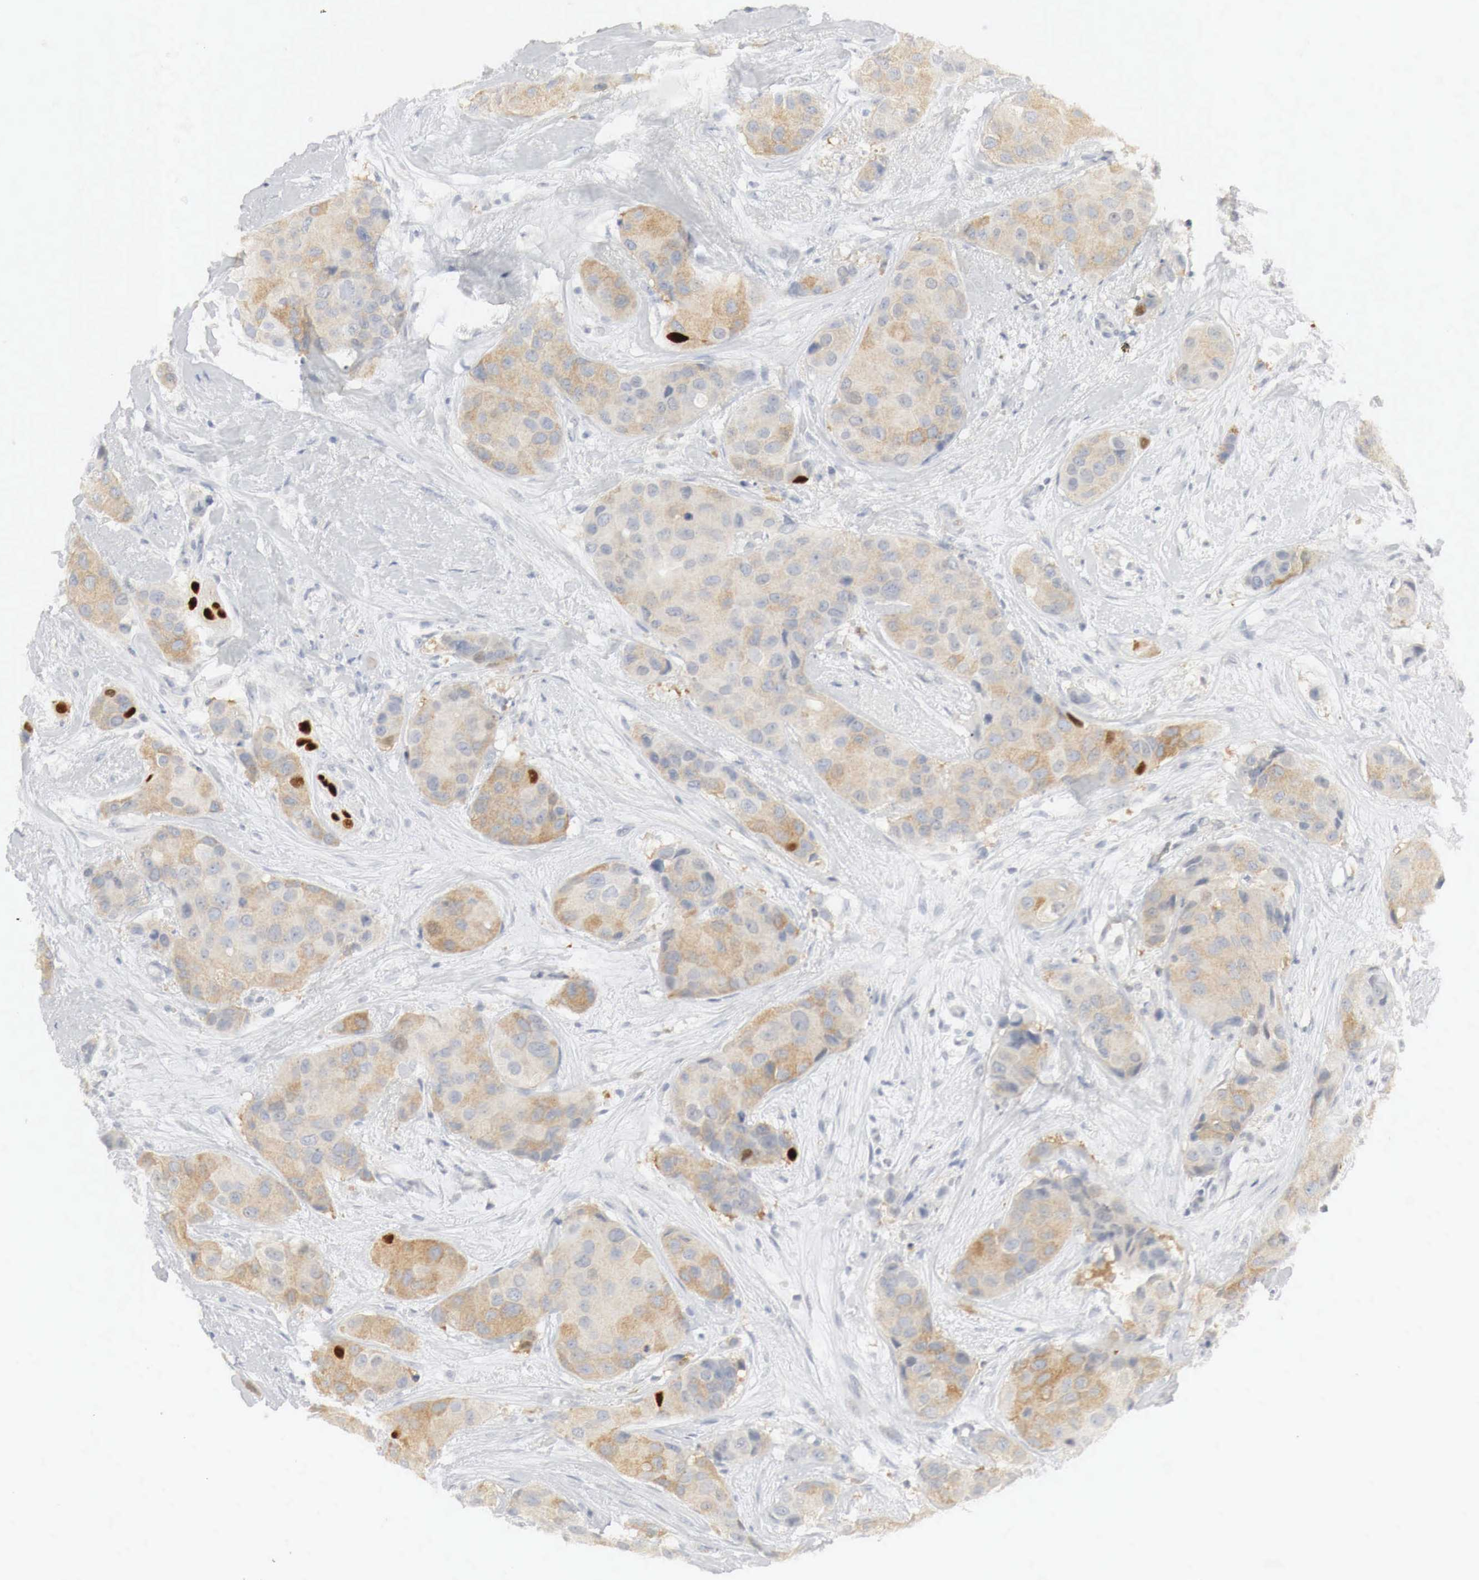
{"staining": {"intensity": "weak", "quantity": "25%-75%", "location": "cytoplasmic/membranous"}, "tissue": "breast cancer", "cell_type": "Tumor cells", "image_type": "cancer", "snomed": [{"axis": "morphology", "description": "Duct carcinoma"}, {"axis": "topography", "description": "Breast"}], "caption": "Tumor cells demonstrate low levels of weak cytoplasmic/membranous staining in approximately 25%-75% of cells in breast cancer (invasive ductal carcinoma).", "gene": "TP63", "patient": {"sex": "female", "age": 68}}